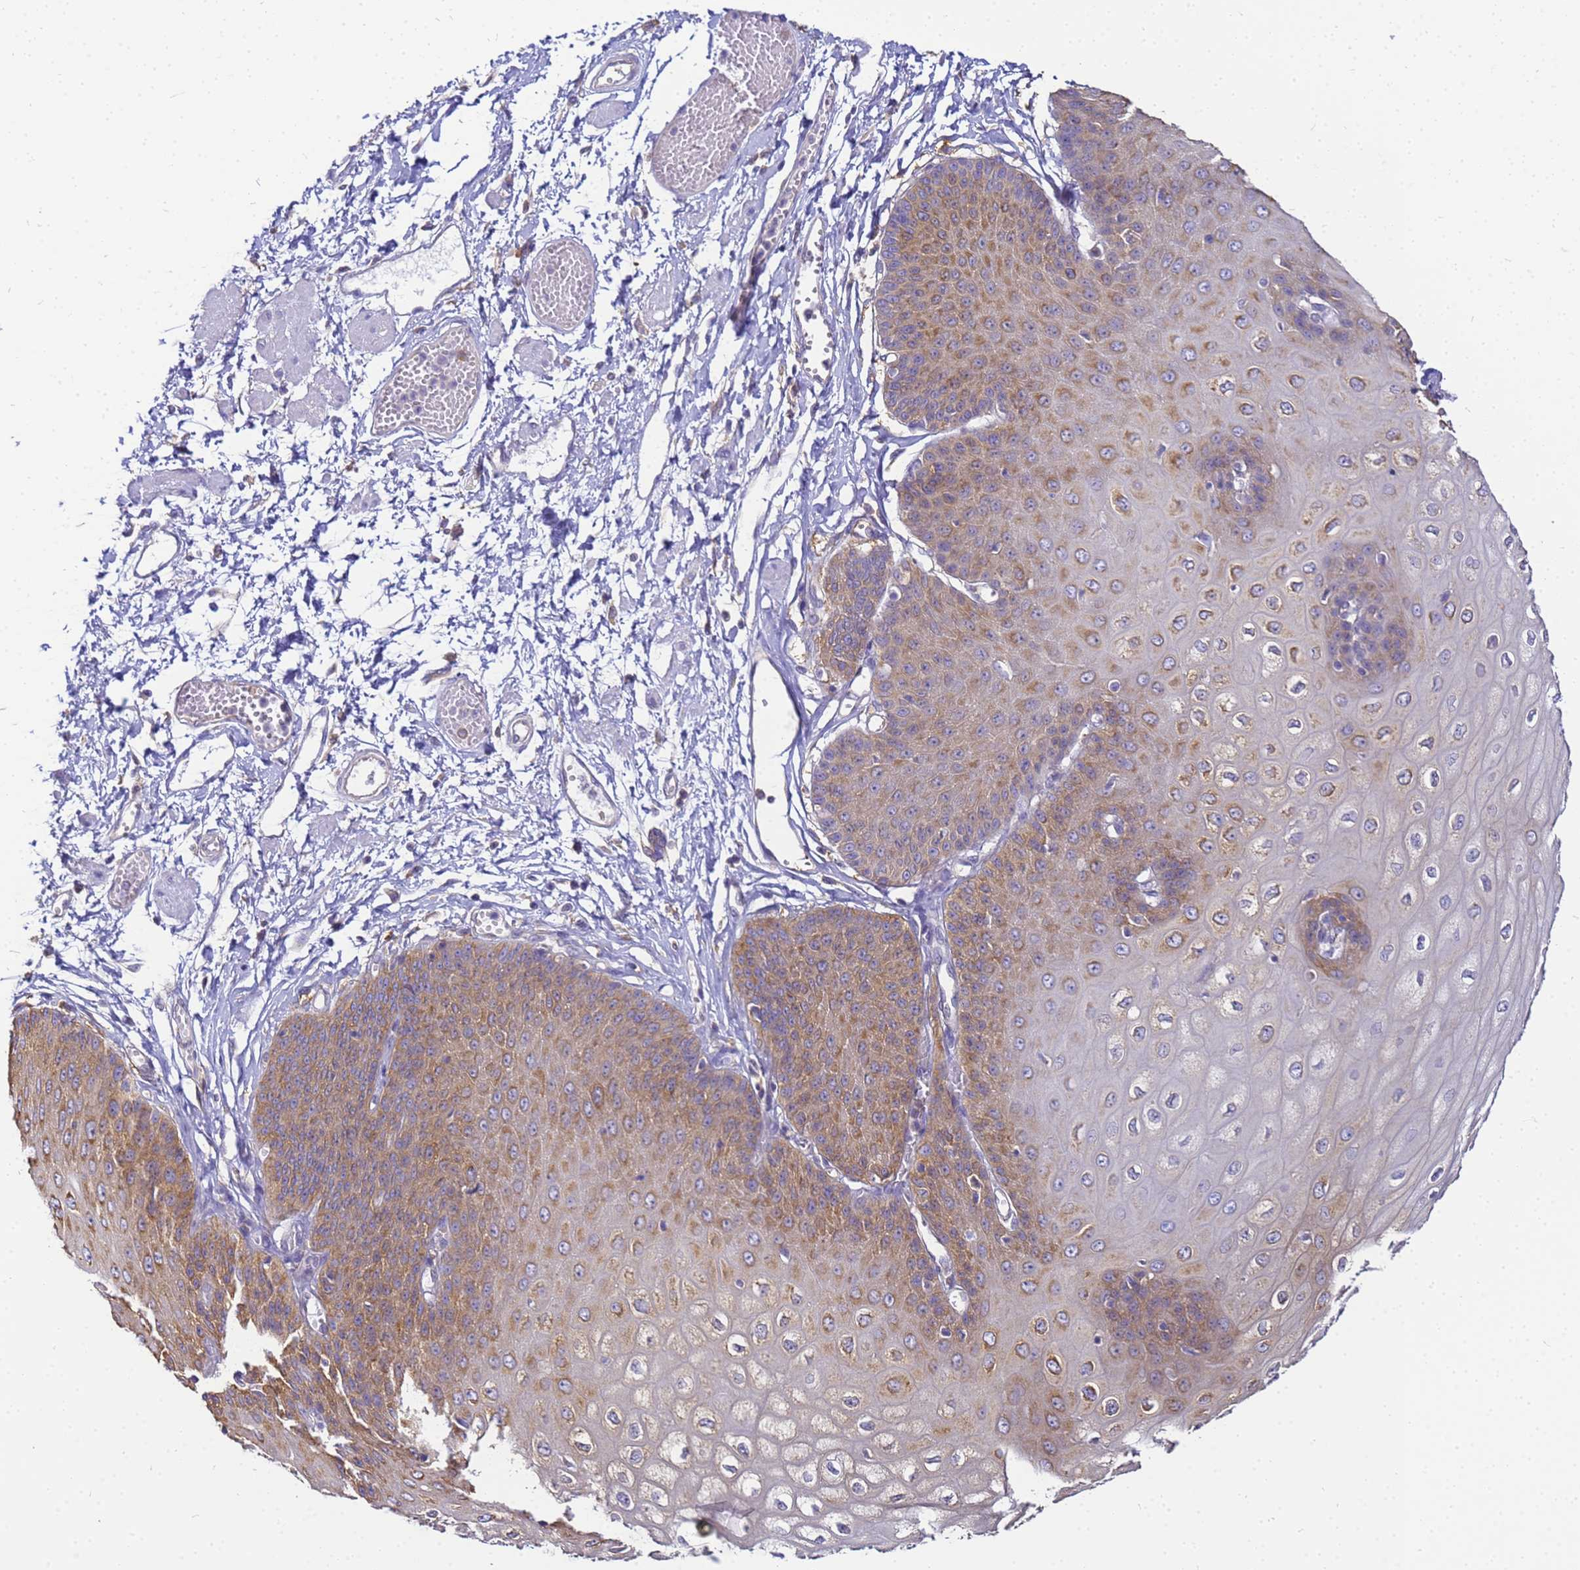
{"staining": {"intensity": "moderate", "quantity": ">75%", "location": "cytoplasmic/membranous"}, "tissue": "esophagus", "cell_type": "Squamous epithelial cells", "image_type": "normal", "snomed": [{"axis": "morphology", "description": "Normal tissue, NOS"}, {"axis": "topography", "description": "Esophagus"}], "caption": "A brown stain shows moderate cytoplasmic/membranous expression of a protein in squamous epithelial cells of unremarkable human esophagus. (IHC, brightfield microscopy, high magnification).", "gene": "NARS1", "patient": {"sex": "male", "age": 60}}